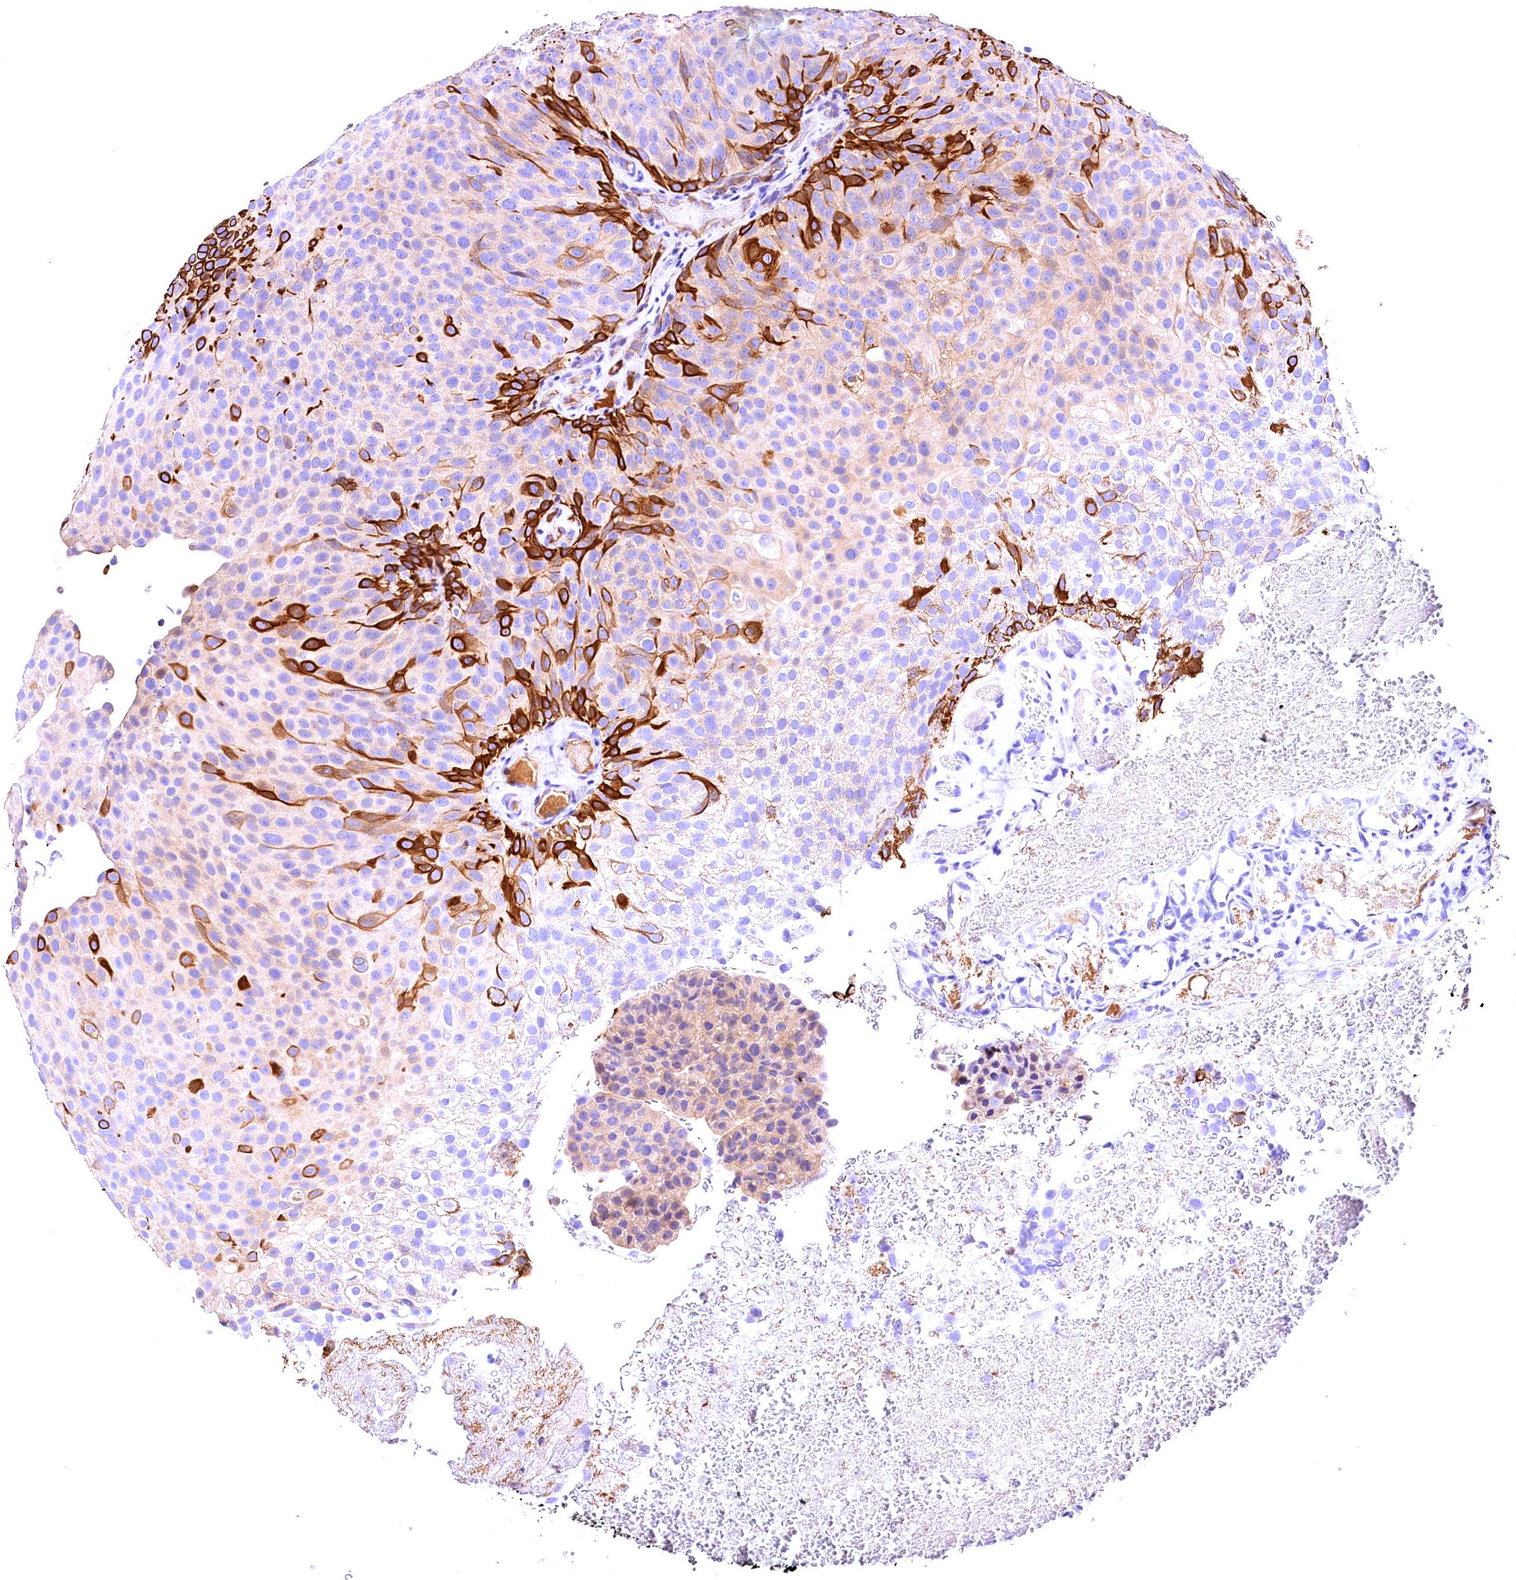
{"staining": {"intensity": "strong", "quantity": "<25%", "location": "cytoplasmic/membranous"}, "tissue": "urothelial cancer", "cell_type": "Tumor cells", "image_type": "cancer", "snomed": [{"axis": "morphology", "description": "Urothelial carcinoma, Low grade"}, {"axis": "topography", "description": "Urinary bladder"}], "caption": "Immunohistochemistry staining of low-grade urothelial carcinoma, which displays medium levels of strong cytoplasmic/membranous expression in approximately <25% of tumor cells indicating strong cytoplasmic/membranous protein positivity. The staining was performed using DAB (3,3'-diaminobenzidine) (brown) for protein detection and nuclei were counterstained in hematoxylin (blue).", "gene": "ARMC6", "patient": {"sex": "male", "age": 78}}